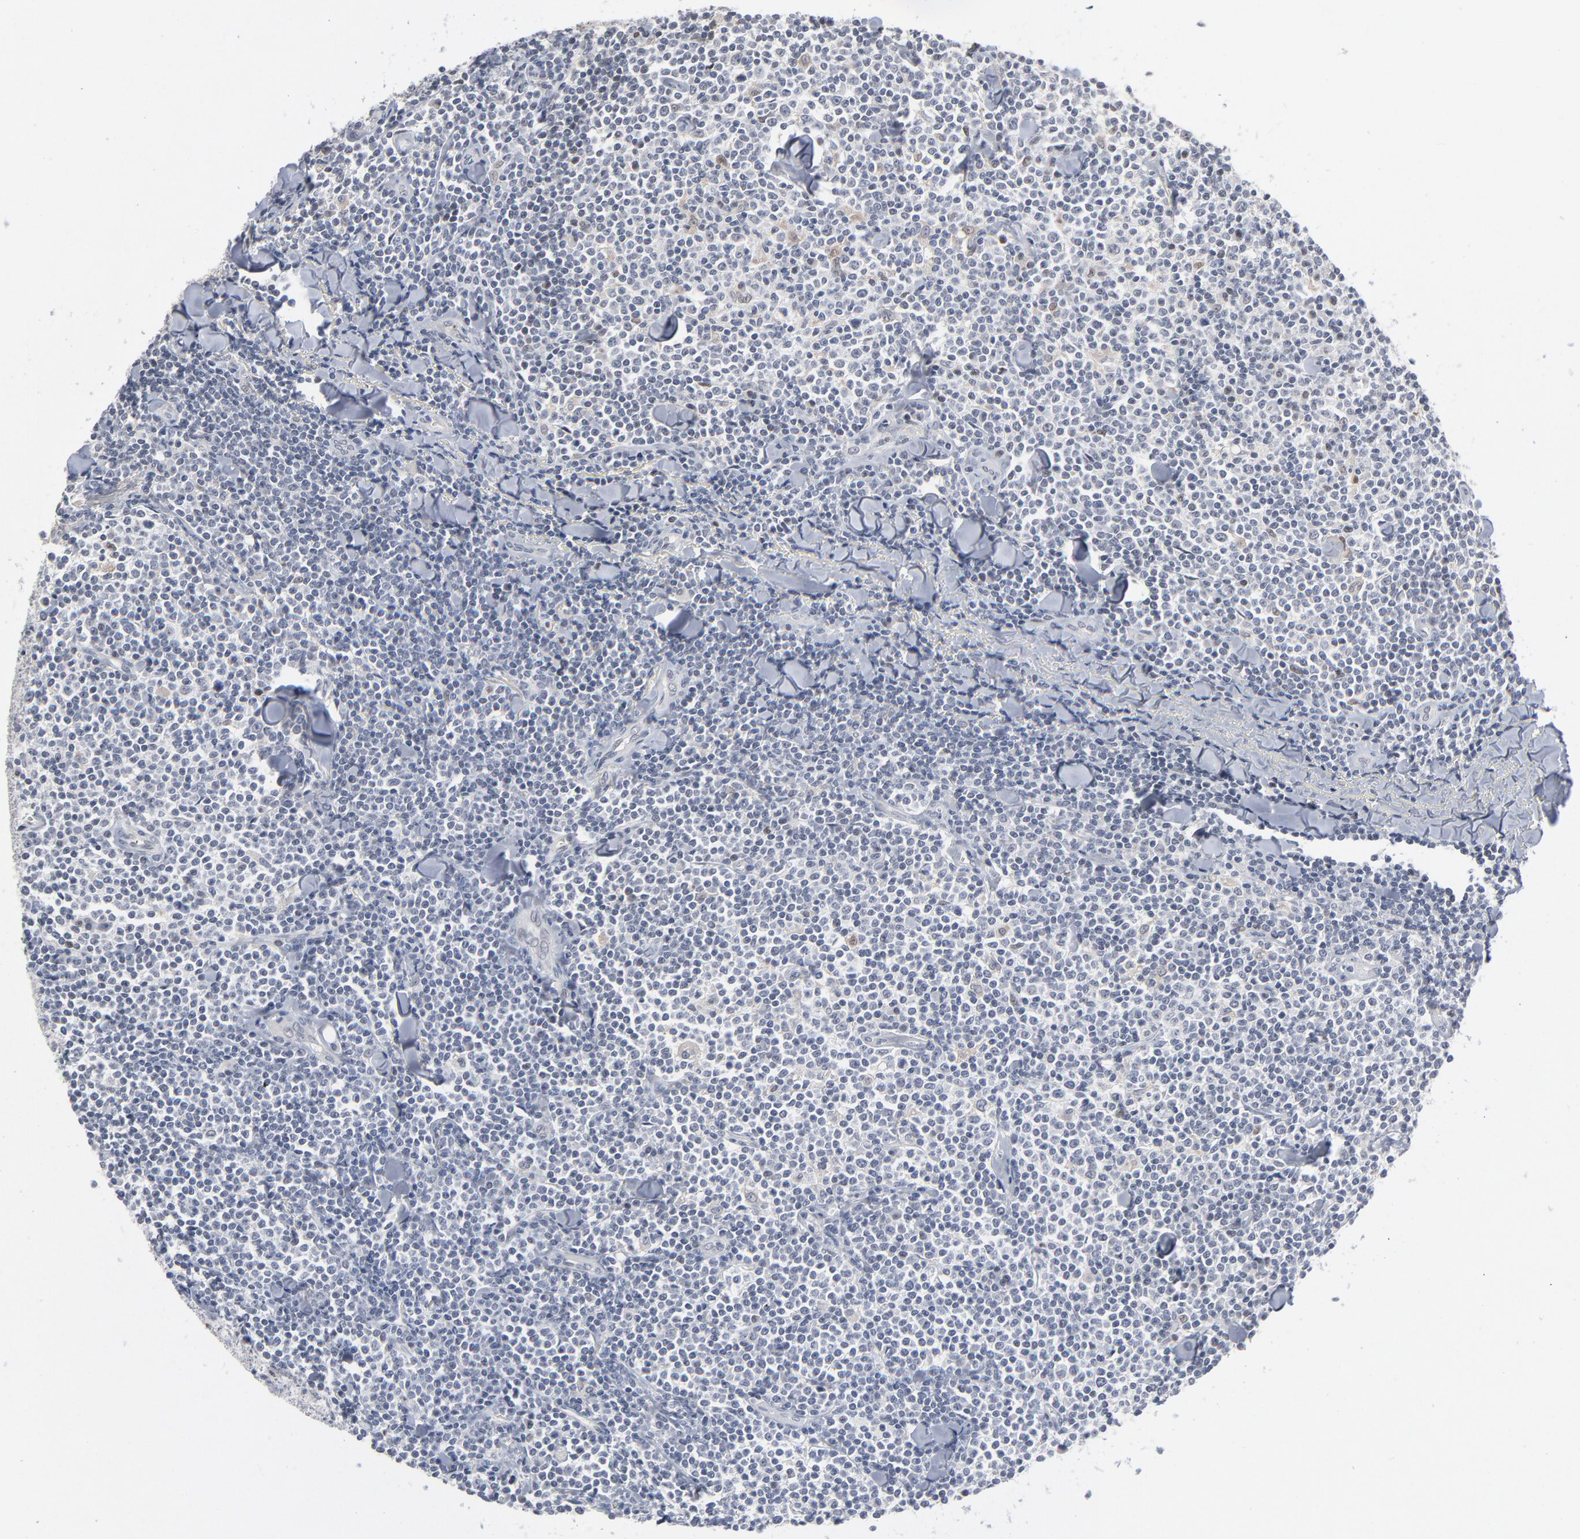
{"staining": {"intensity": "negative", "quantity": "none", "location": "none"}, "tissue": "lymphoma", "cell_type": "Tumor cells", "image_type": "cancer", "snomed": [{"axis": "morphology", "description": "Malignant lymphoma, non-Hodgkin's type, Low grade"}, {"axis": "topography", "description": "Soft tissue"}], "caption": "Lymphoma was stained to show a protein in brown. There is no significant staining in tumor cells.", "gene": "FOXN2", "patient": {"sex": "male", "age": 92}}